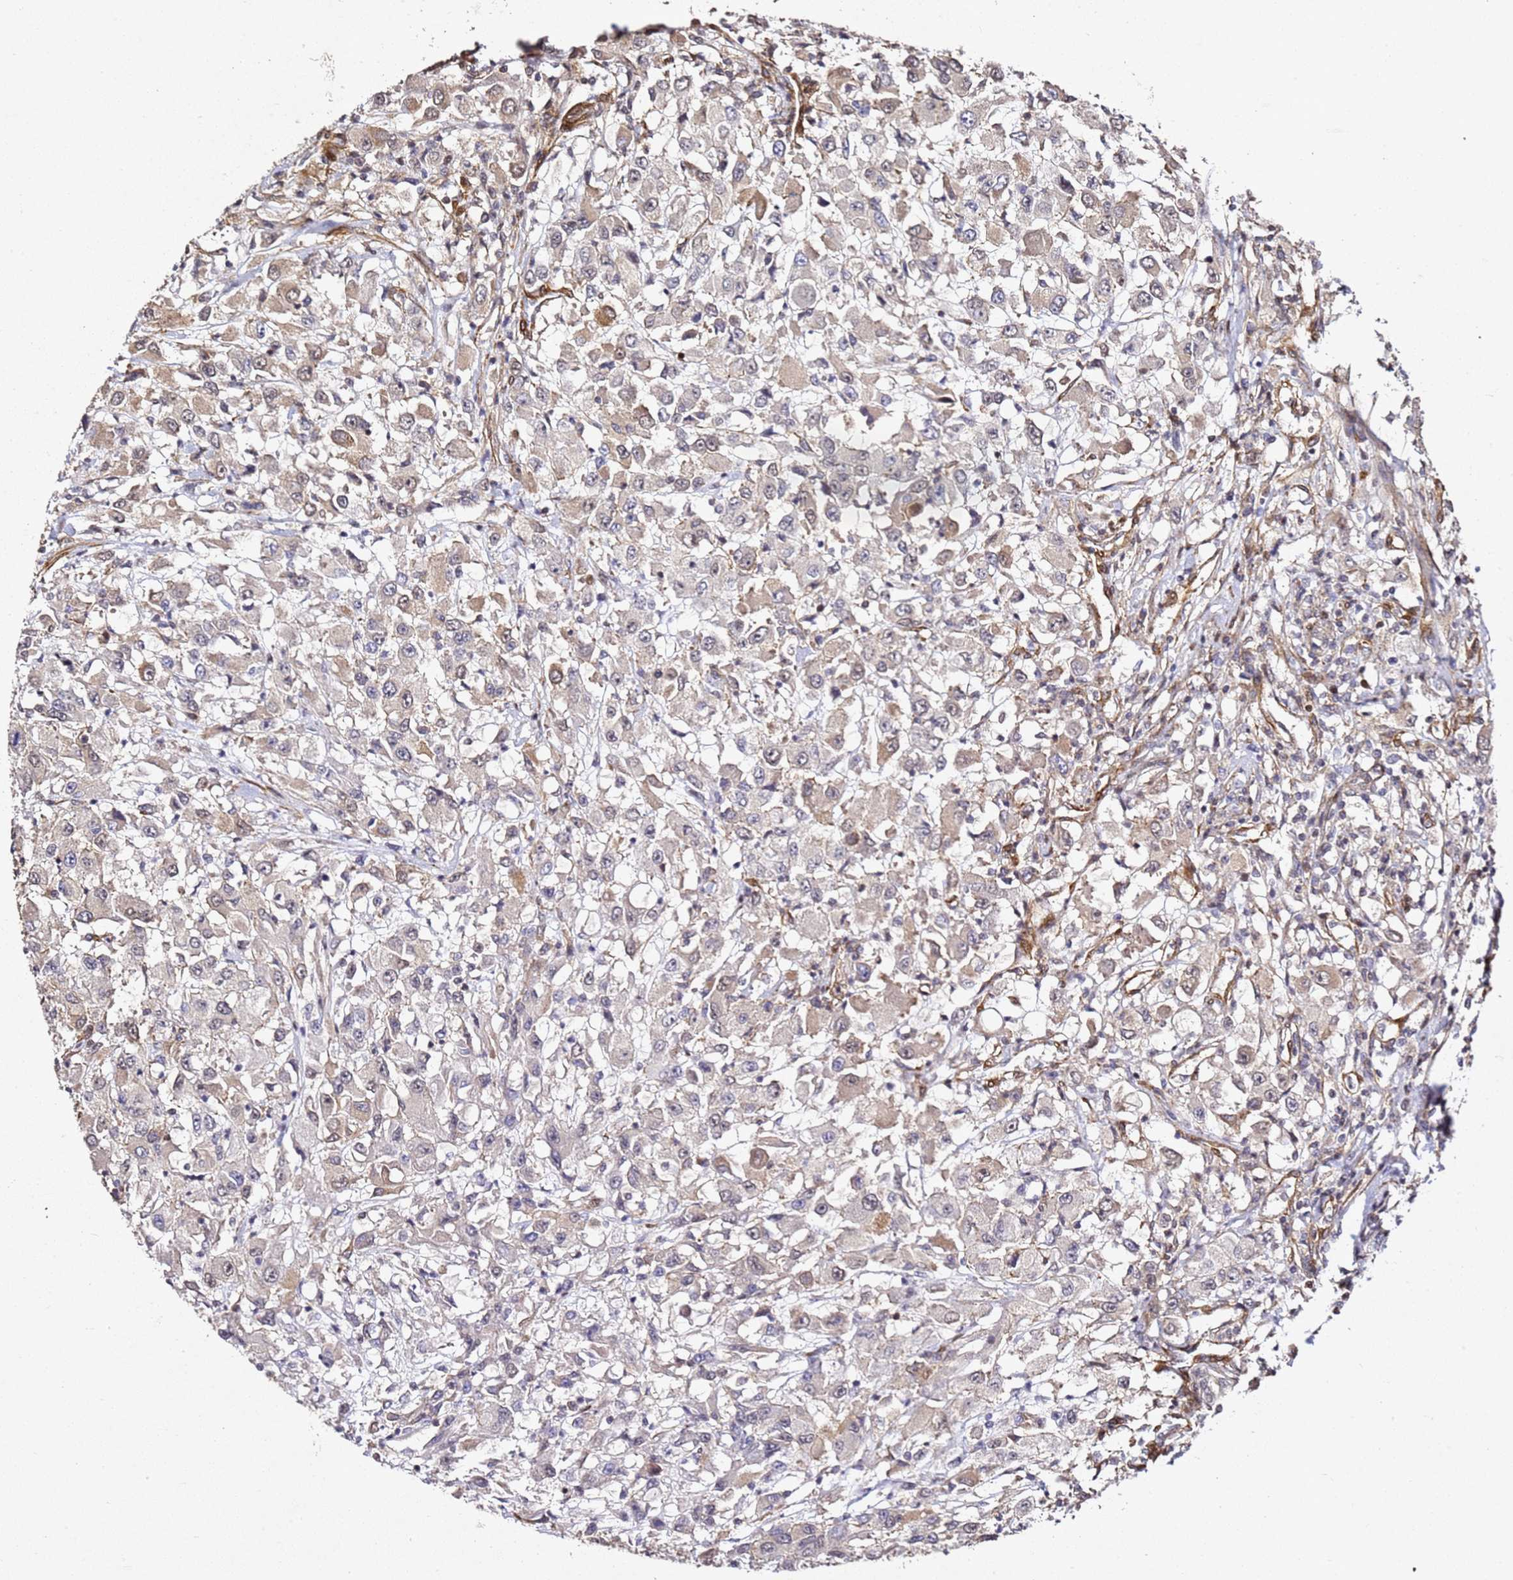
{"staining": {"intensity": "weak", "quantity": "<25%", "location": "cytoplasmic/membranous"}, "tissue": "renal cancer", "cell_type": "Tumor cells", "image_type": "cancer", "snomed": [{"axis": "morphology", "description": "Adenocarcinoma, NOS"}, {"axis": "topography", "description": "Kidney"}], "caption": "DAB (3,3'-diaminobenzidine) immunohistochemical staining of renal cancer exhibits no significant expression in tumor cells.", "gene": "ZNF296", "patient": {"sex": "female", "age": 67}}